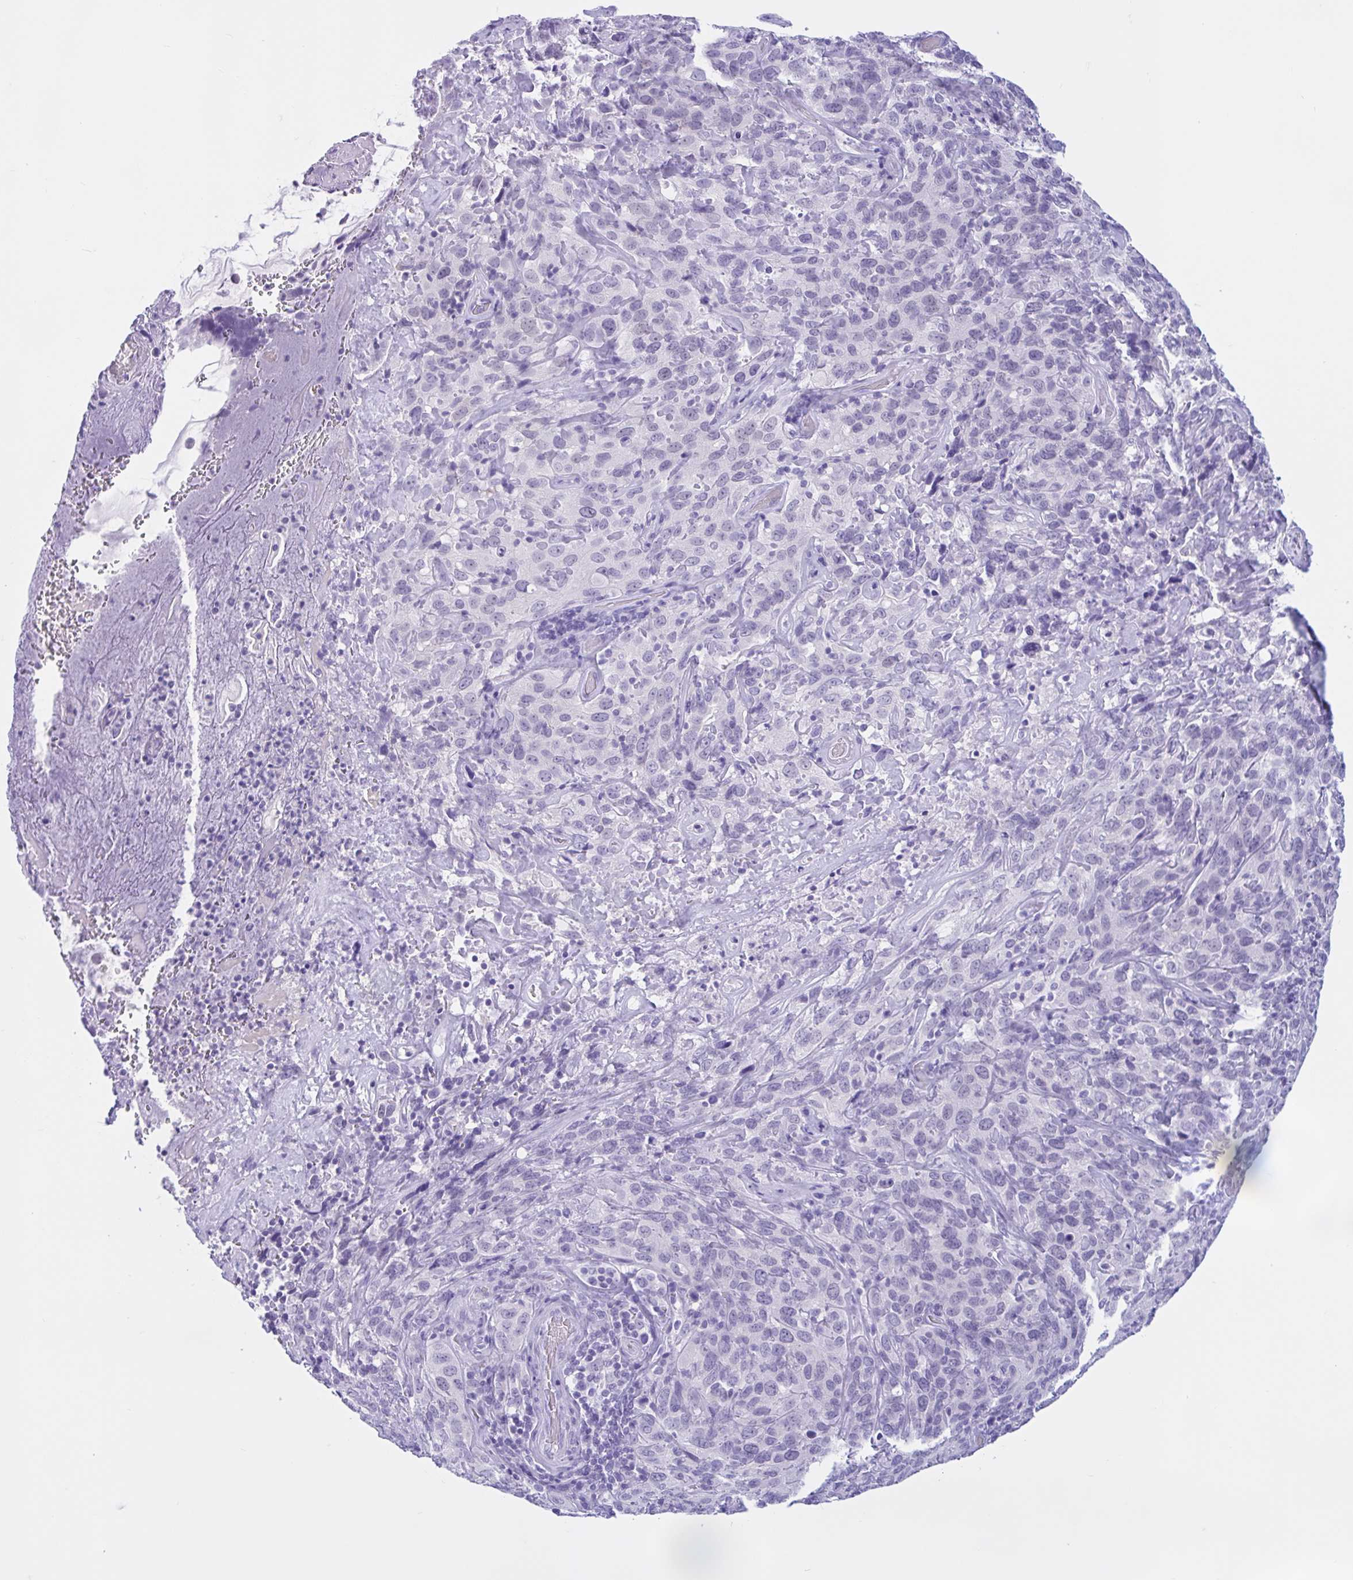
{"staining": {"intensity": "negative", "quantity": "none", "location": "none"}, "tissue": "cervical cancer", "cell_type": "Tumor cells", "image_type": "cancer", "snomed": [{"axis": "morphology", "description": "Squamous cell carcinoma, NOS"}, {"axis": "topography", "description": "Cervix"}], "caption": "DAB immunohistochemical staining of human cervical squamous cell carcinoma reveals no significant staining in tumor cells.", "gene": "ZNF319", "patient": {"sex": "female", "age": 51}}